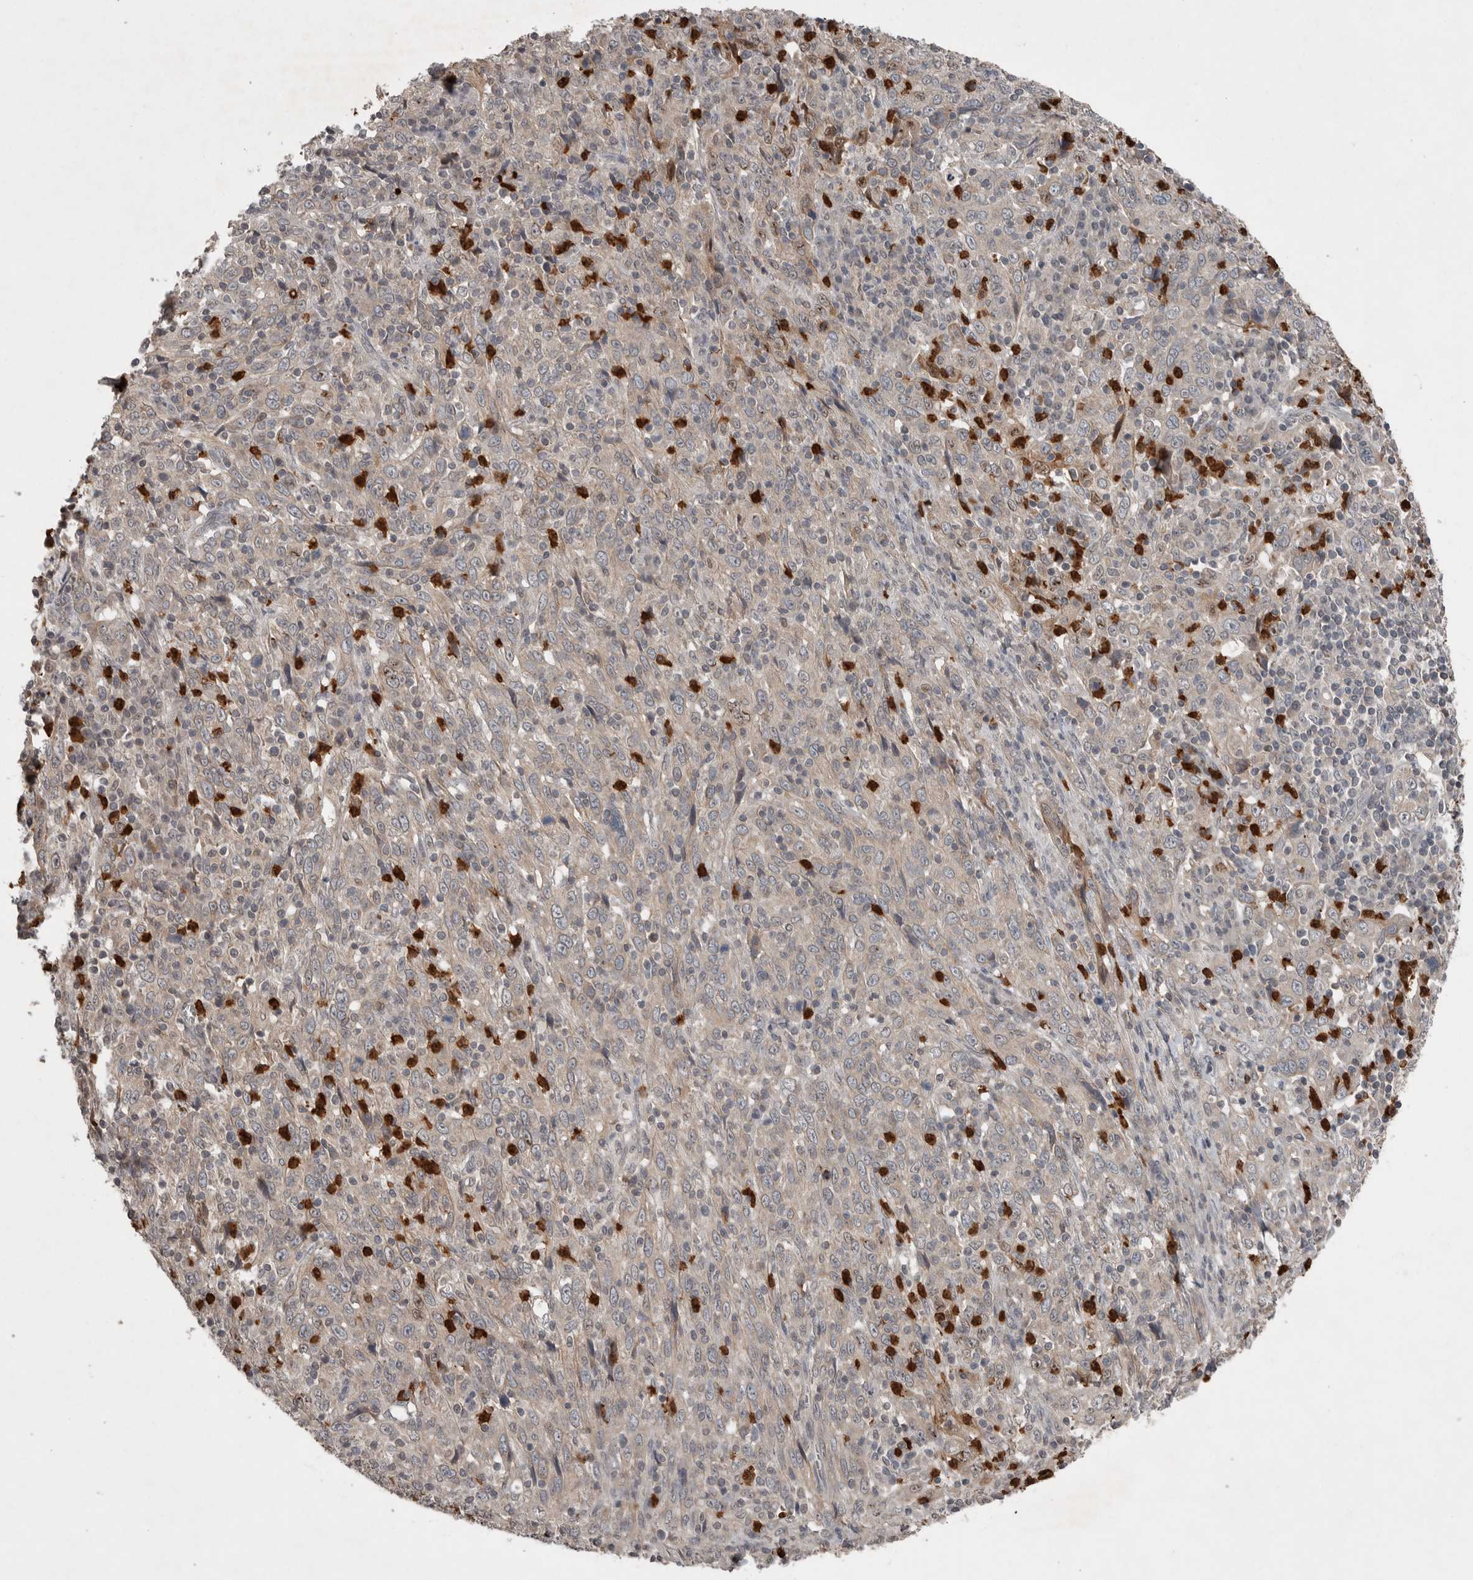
{"staining": {"intensity": "weak", "quantity": "<25%", "location": "cytoplasmic/membranous"}, "tissue": "cervical cancer", "cell_type": "Tumor cells", "image_type": "cancer", "snomed": [{"axis": "morphology", "description": "Squamous cell carcinoma, NOS"}, {"axis": "topography", "description": "Cervix"}], "caption": "DAB immunohistochemical staining of cervical cancer exhibits no significant staining in tumor cells.", "gene": "SCP2", "patient": {"sex": "female", "age": 46}}